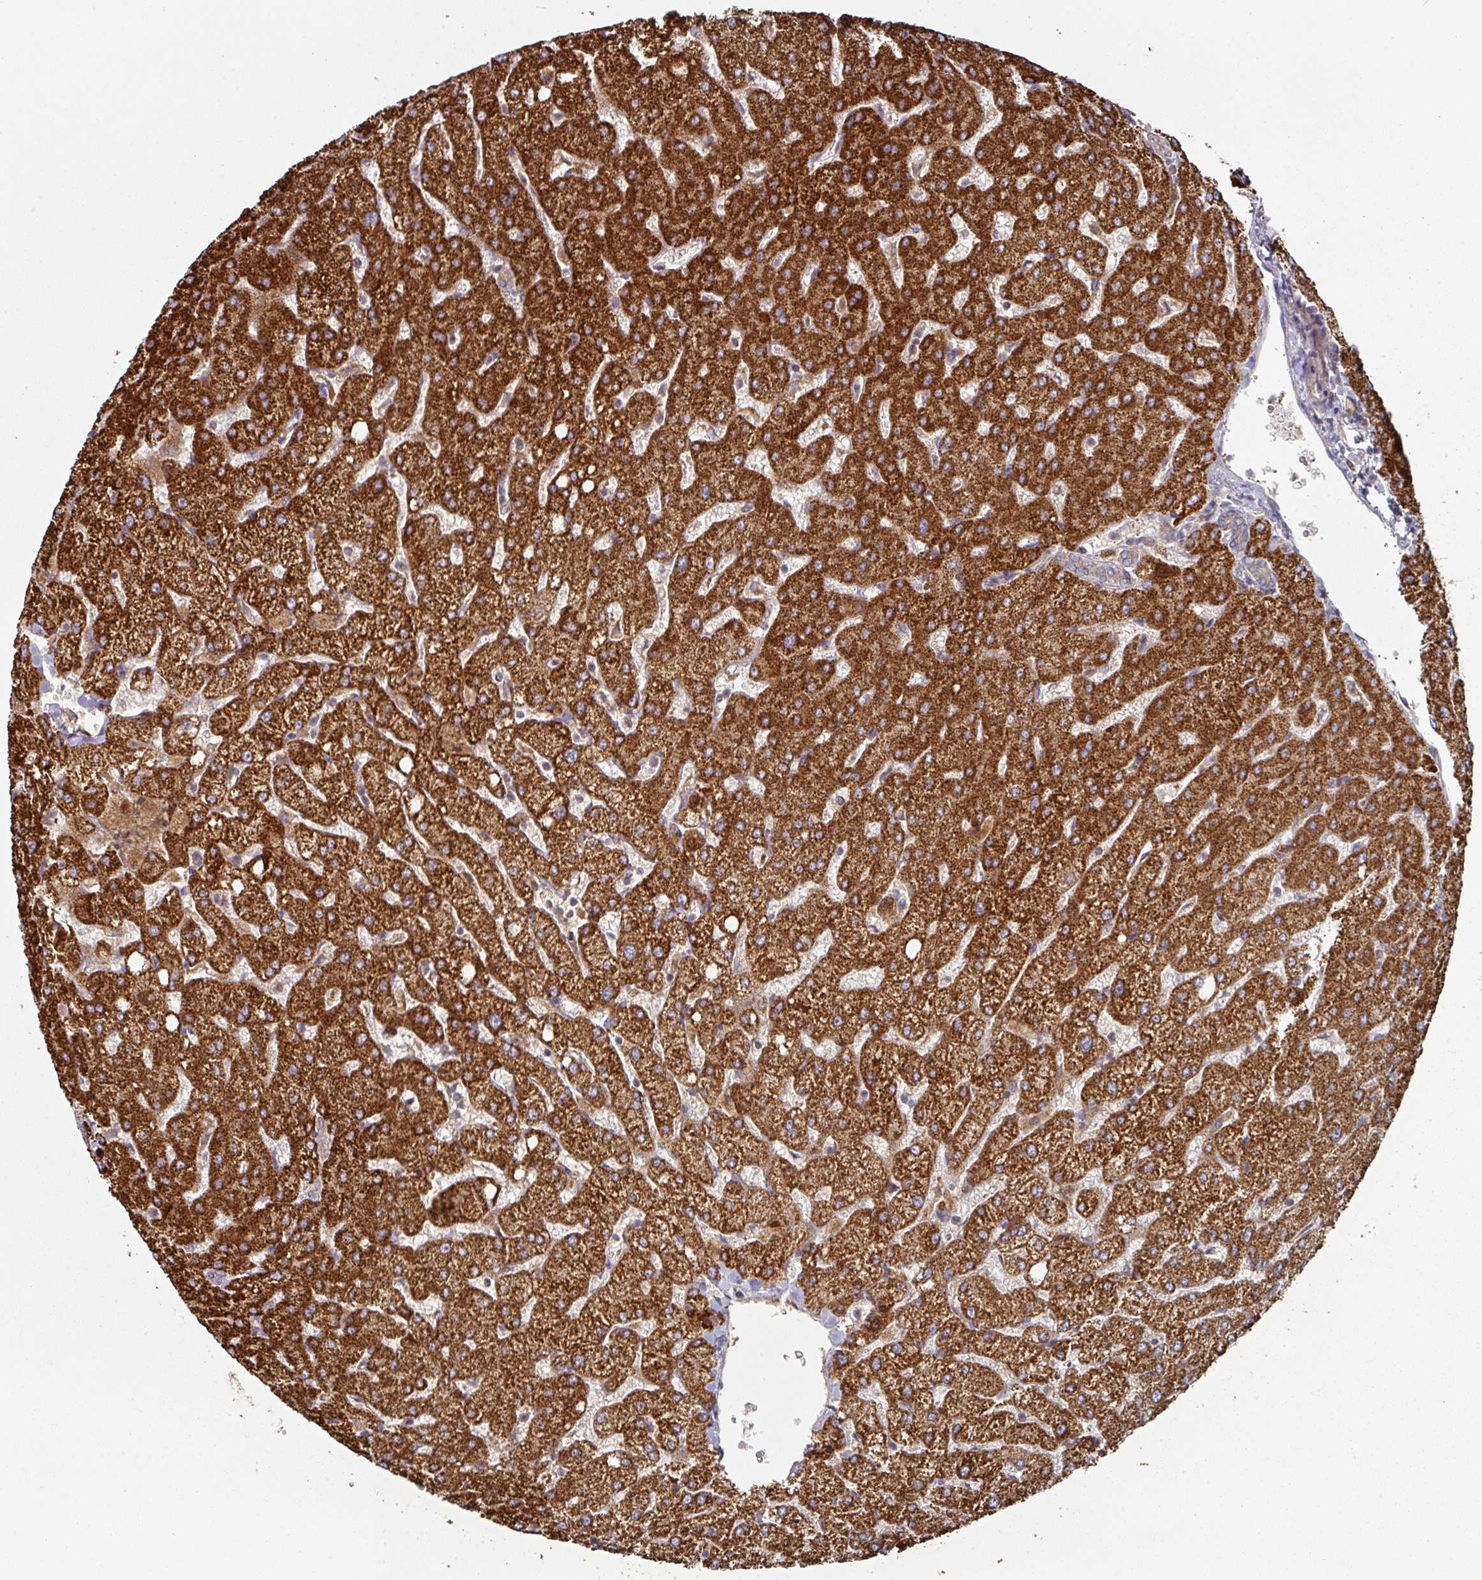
{"staining": {"intensity": "weak", "quantity": ">75%", "location": "cytoplasmic/membranous"}, "tissue": "liver", "cell_type": "Cholangiocytes", "image_type": "normal", "snomed": [{"axis": "morphology", "description": "Normal tissue, NOS"}, {"axis": "topography", "description": "Liver"}], "caption": "Unremarkable liver demonstrates weak cytoplasmic/membranous expression in approximately >75% of cholangiocytes, visualized by immunohistochemistry. (DAB (3,3'-diaminobenzidine) IHC, brown staining for protein, blue staining for nuclei).", "gene": "DNAJC7", "patient": {"sex": "female", "age": 54}}